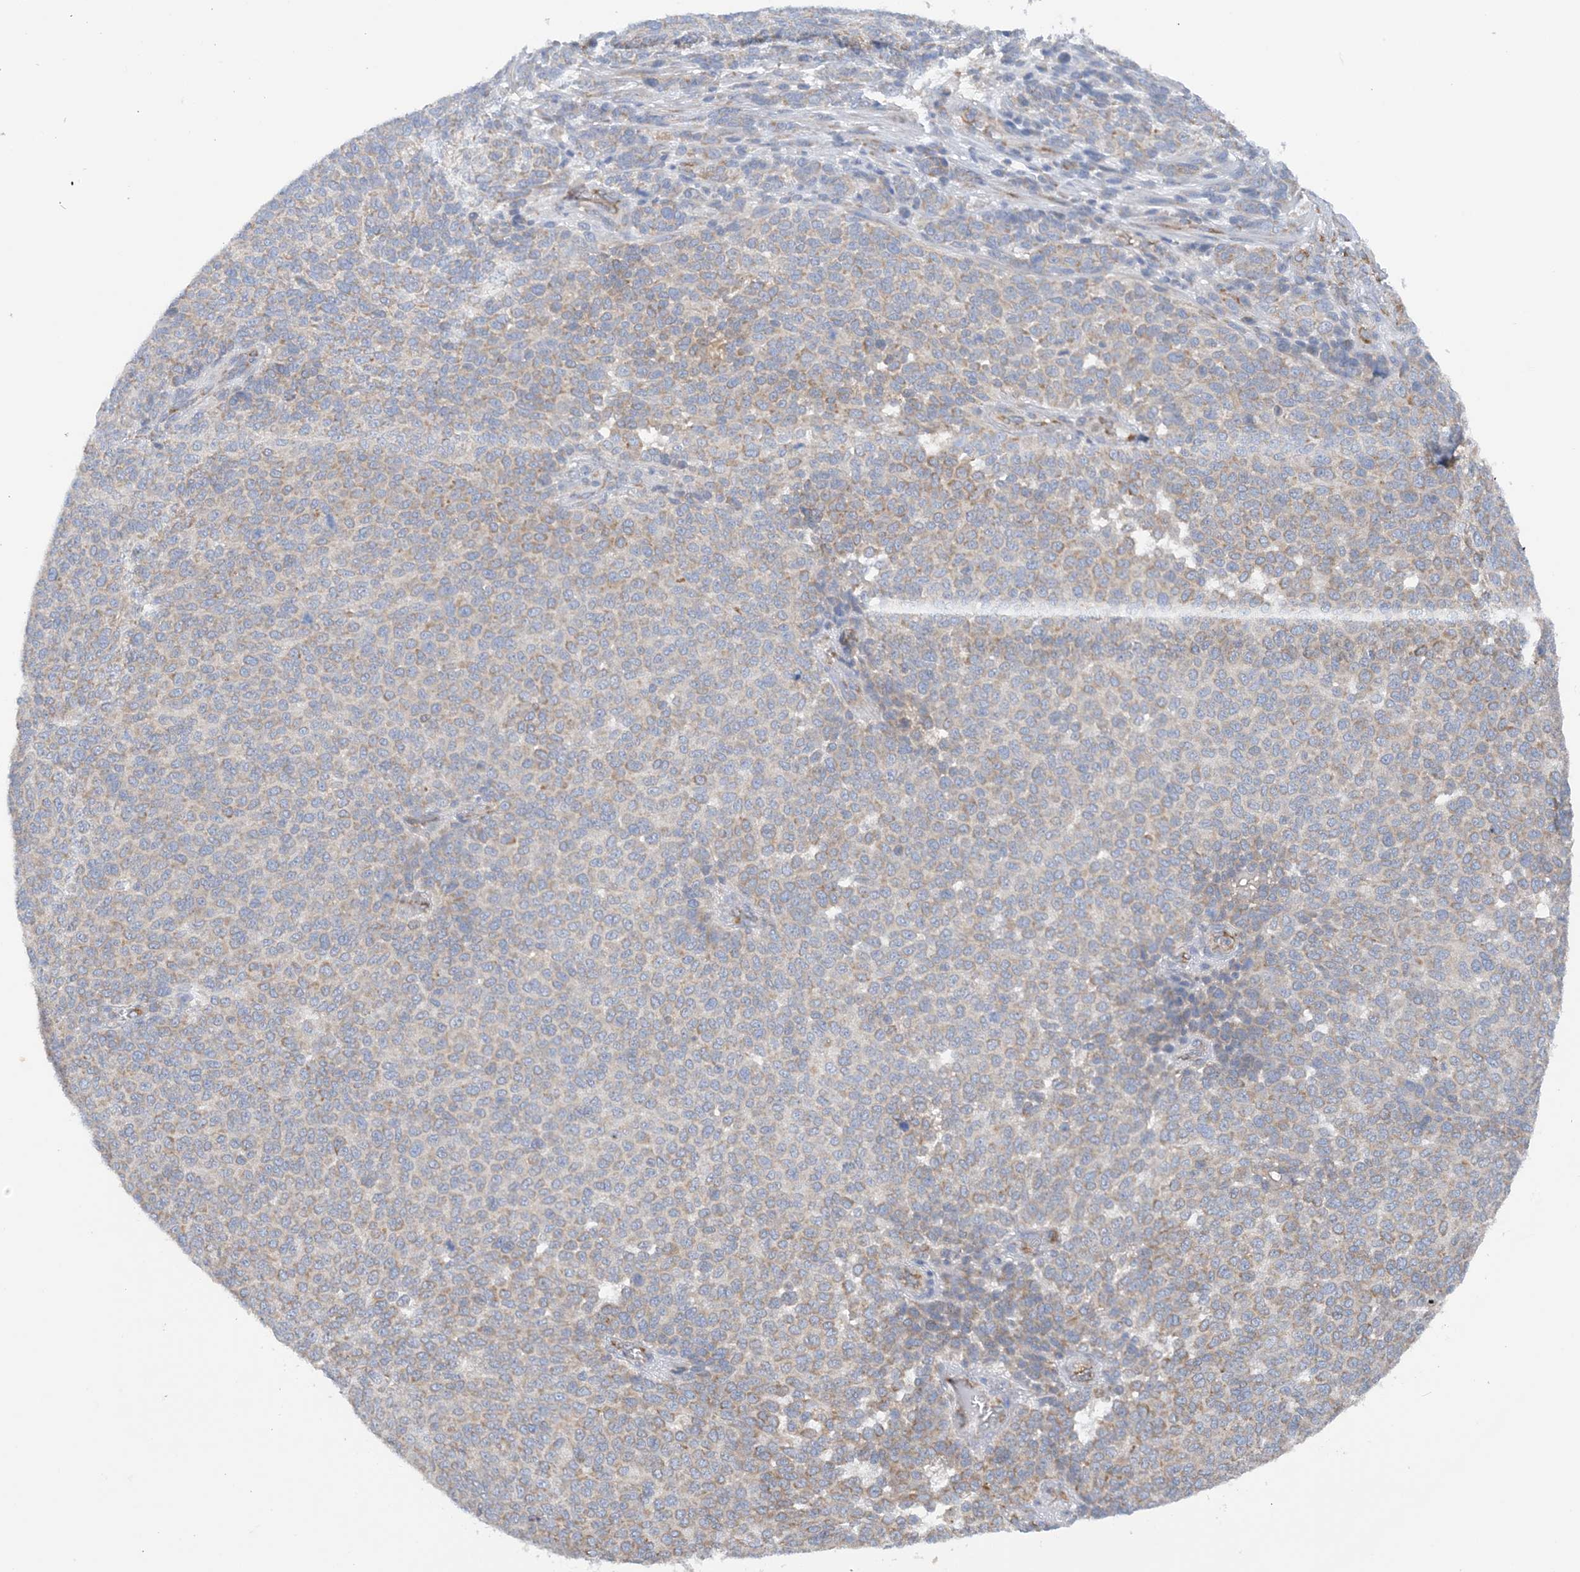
{"staining": {"intensity": "weak", "quantity": "<25%", "location": "cytoplasmic/membranous"}, "tissue": "melanoma", "cell_type": "Tumor cells", "image_type": "cancer", "snomed": [{"axis": "morphology", "description": "Malignant melanoma, NOS"}, {"axis": "topography", "description": "Skin"}], "caption": "Immunohistochemistry of melanoma exhibits no expression in tumor cells.", "gene": "SLC5A11", "patient": {"sex": "male", "age": 49}}